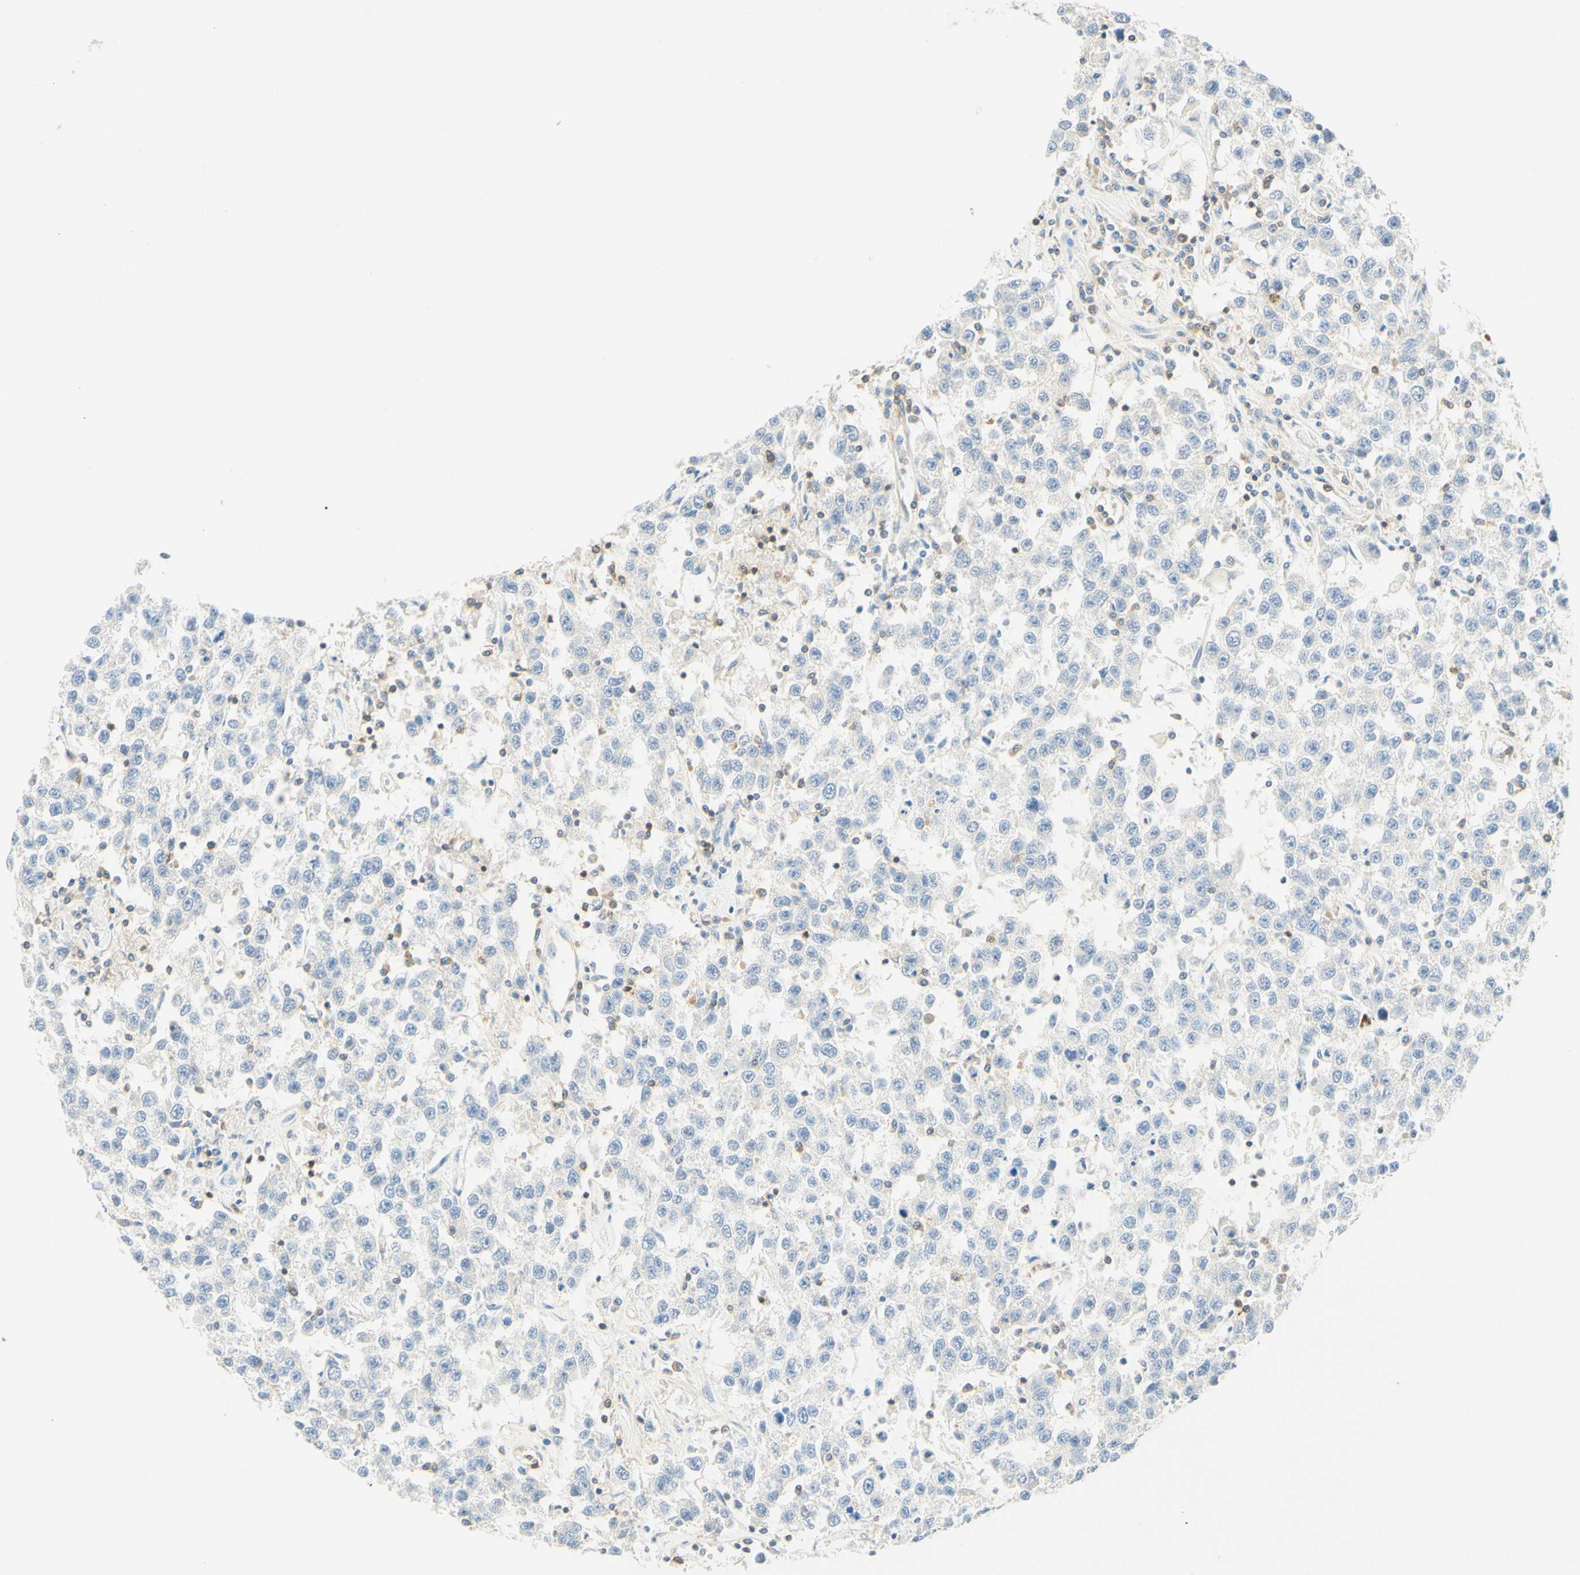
{"staining": {"intensity": "negative", "quantity": "none", "location": "none"}, "tissue": "testis cancer", "cell_type": "Tumor cells", "image_type": "cancer", "snomed": [{"axis": "morphology", "description": "Seminoma, NOS"}, {"axis": "topography", "description": "Testis"}], "caption": "Immunohistochemistry (IHC) micrograph of neoplastic tissue: seminoma (testis) stained with DAB exhibits no significant protein staining in tumor cells.", "gene": "LAT", "patient": {"sex": "male", "age": 41}}